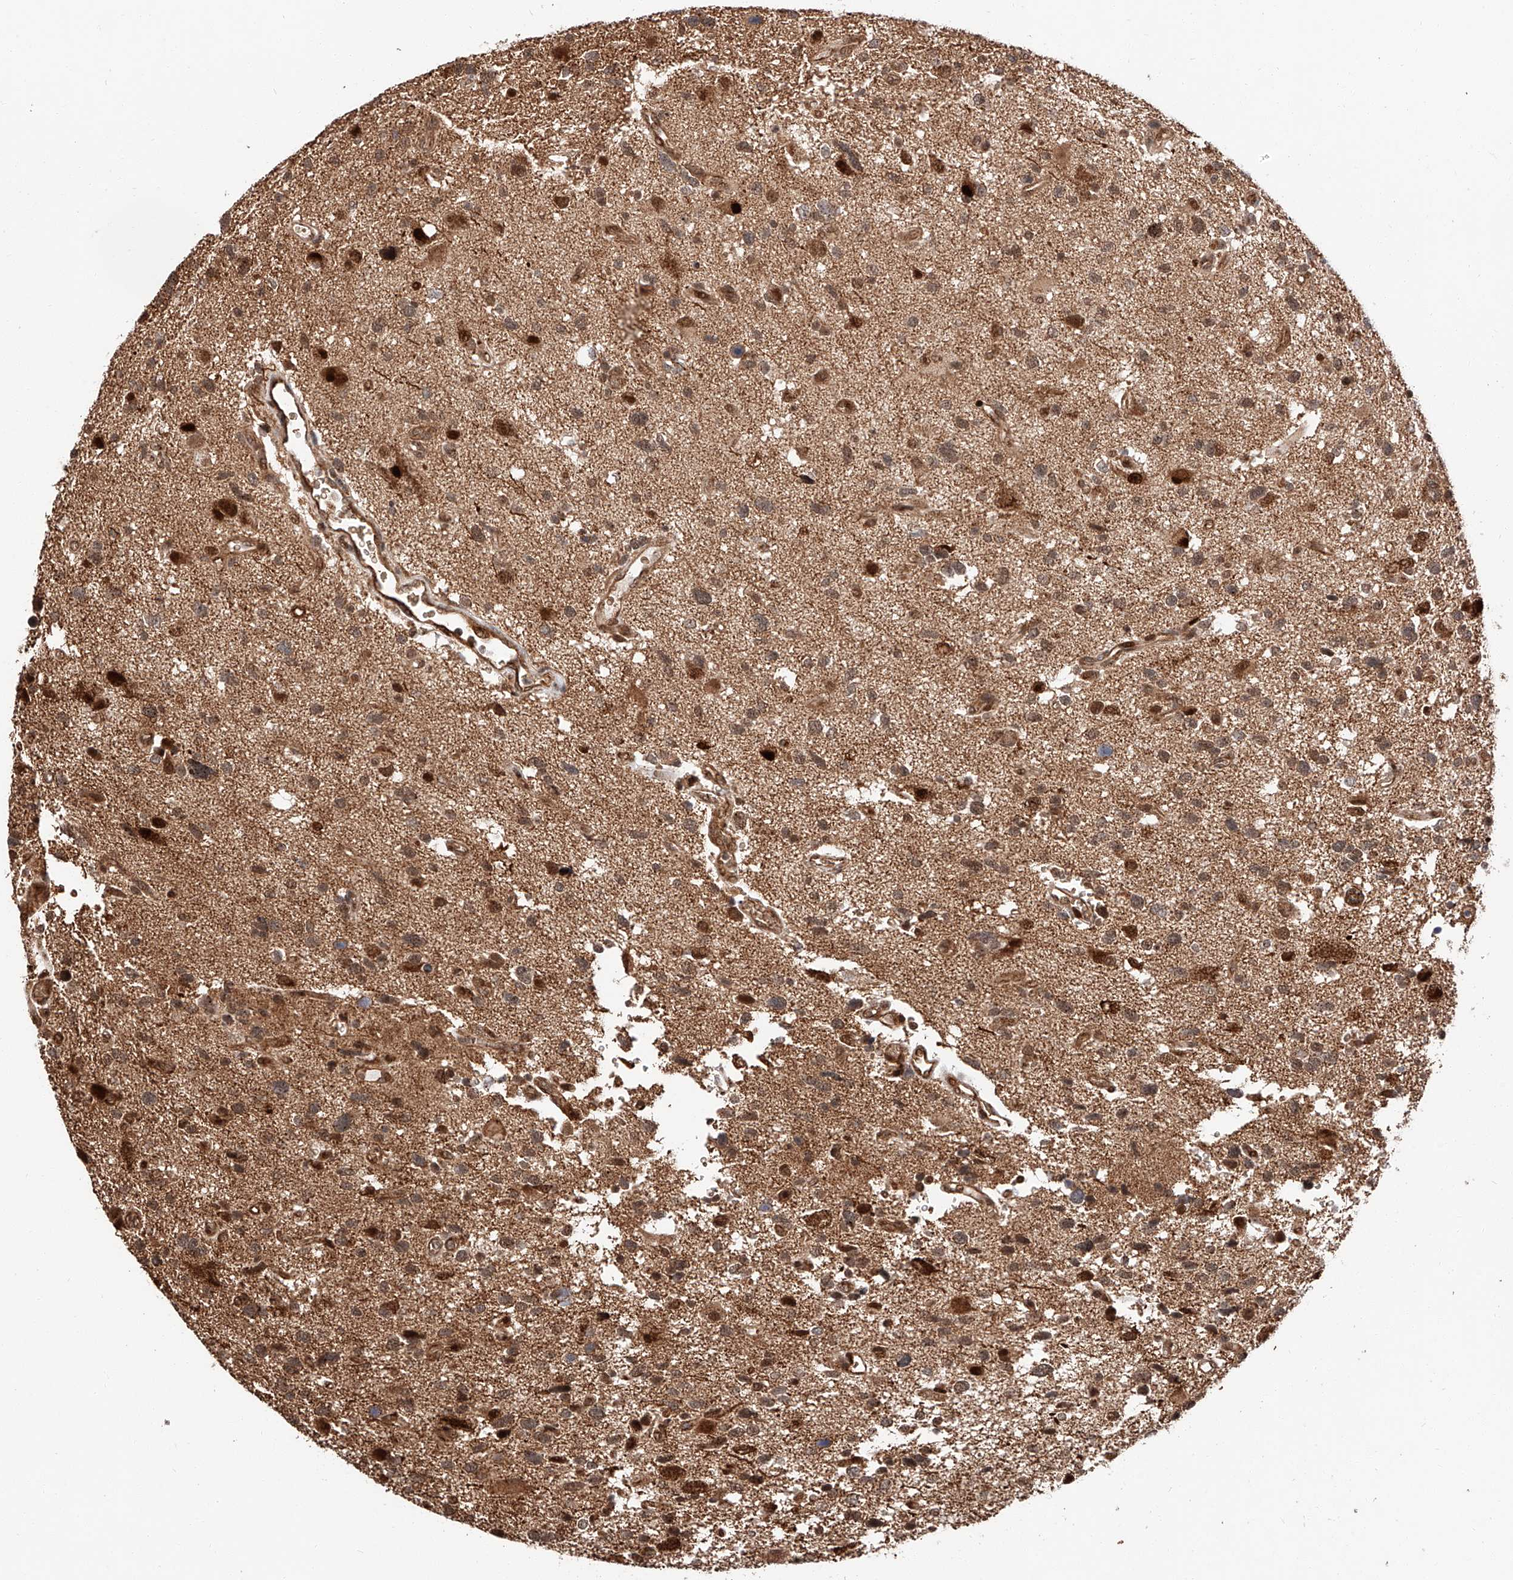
{"staining": {"intensity": "moderate", "quantity": ">75%", "location": "cytoplasmic/membranous,nuclear"}, "tissue": "glioma", "cell_type": "Tumor cells", "image_type": "cancer", "snomed": [{"axis": "morphology", "description": "Glioma, malignant, High grade"}, {"axis": "topography", "description": "Brain"}], "caption": "Malignant glioma (high-grade) stained with a protein marker displays moderate staining in tumor cells.", "gene": "THTPA", "patient": {"sex": "male", "age": 33}}